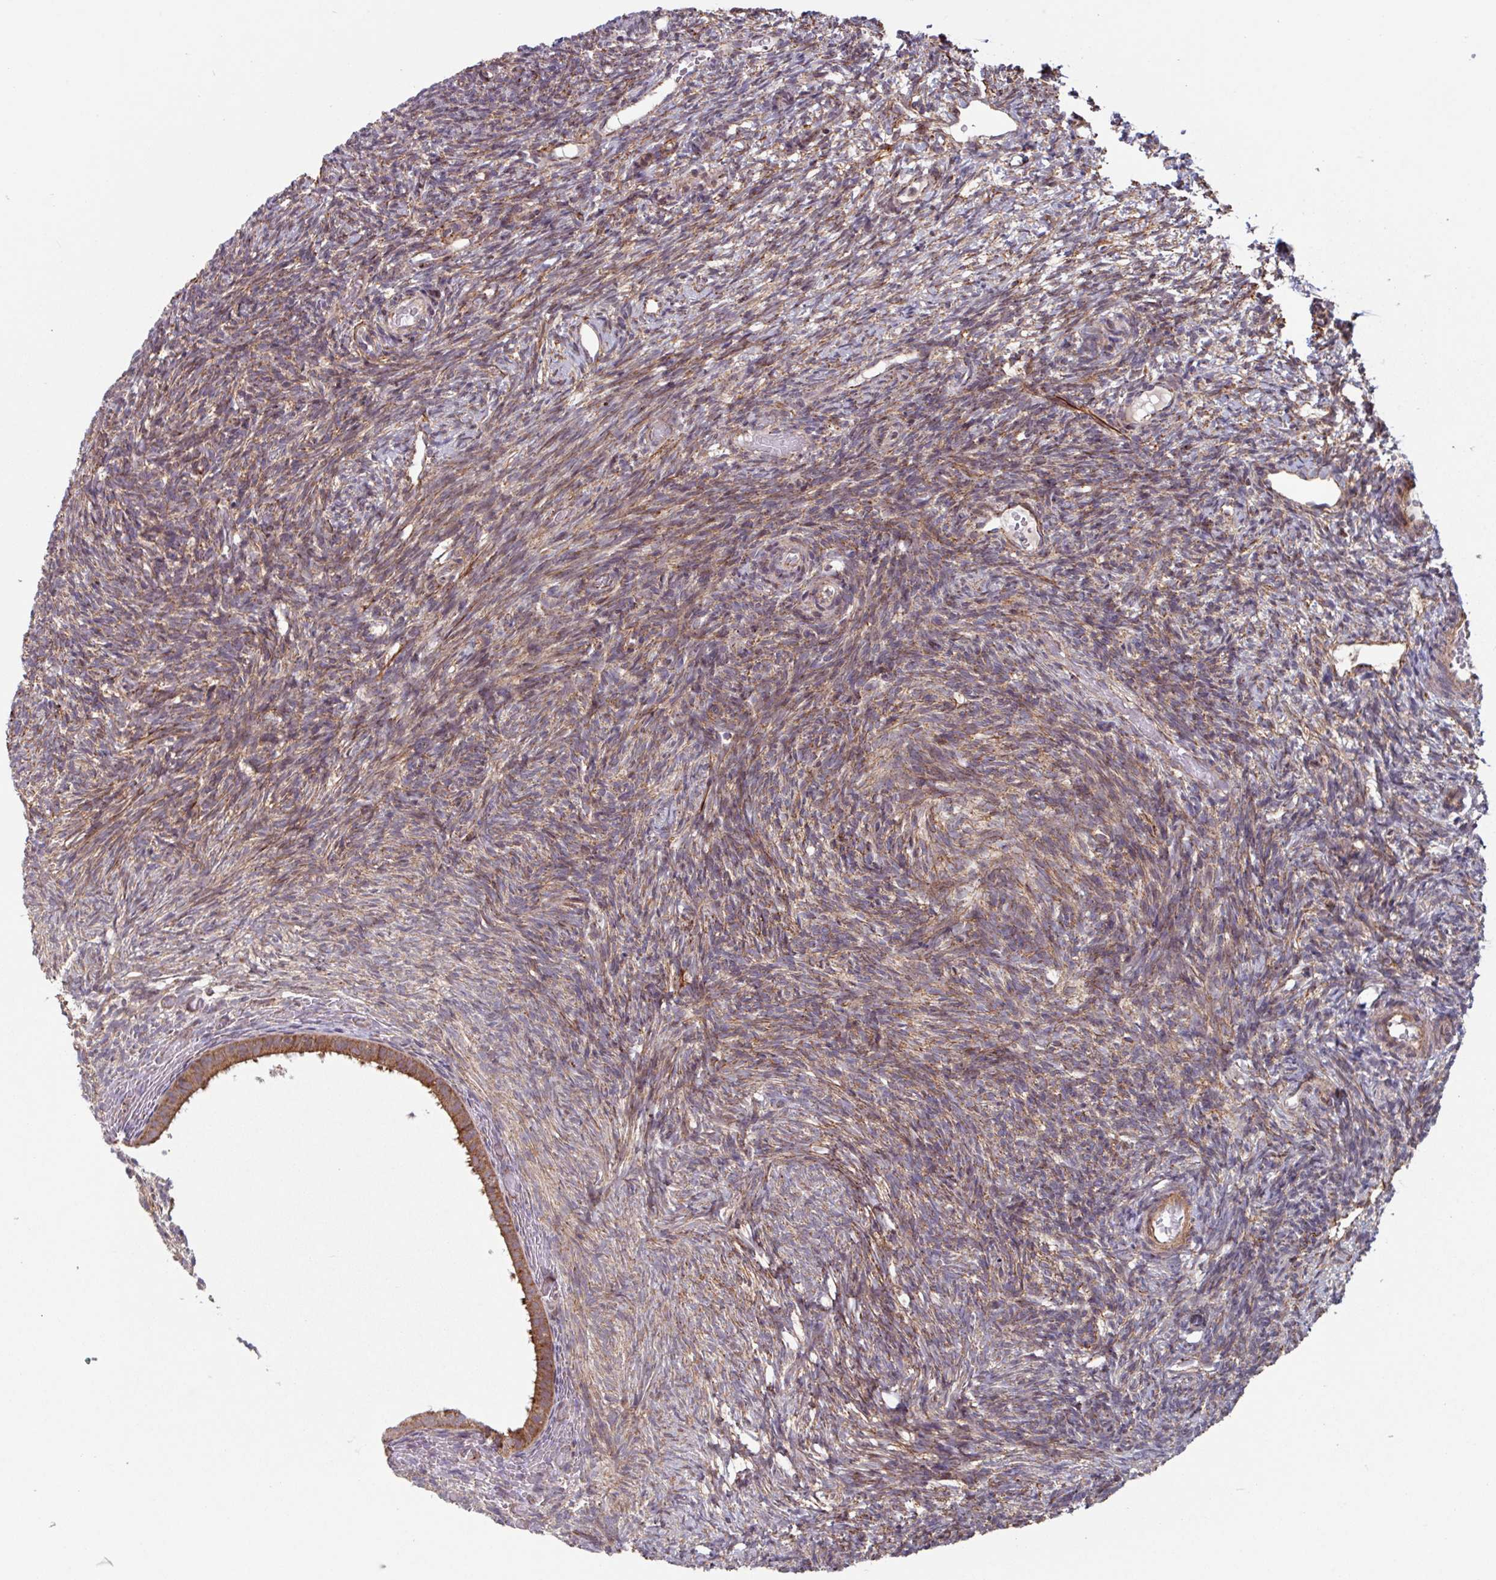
{"staining": {"intensity": "moderate", "quantity": ">75%", "location": "cytoplasmic/membranous"}, "tissue": "ovary", "cell_type": "Ovarian stroma cells", "image_type": "normal", "snomed": [{"axis": "morphology", "description": "Normal tissue, NOS"}, {"axis": "topography", "description": "Ovary"}], "caption": "DAB (3,3'-diaminobenzidine) immunohistochemical staining of unremarkable human ovary reveals moderate cytoplasmic/membranous protein staining in approximately >75% of ovarian stroma cells. (Brightfield microscopy of DAB IHC at high magnification).", "gene": "COX7C", "patient": {"sex": "female", "age": 39}}